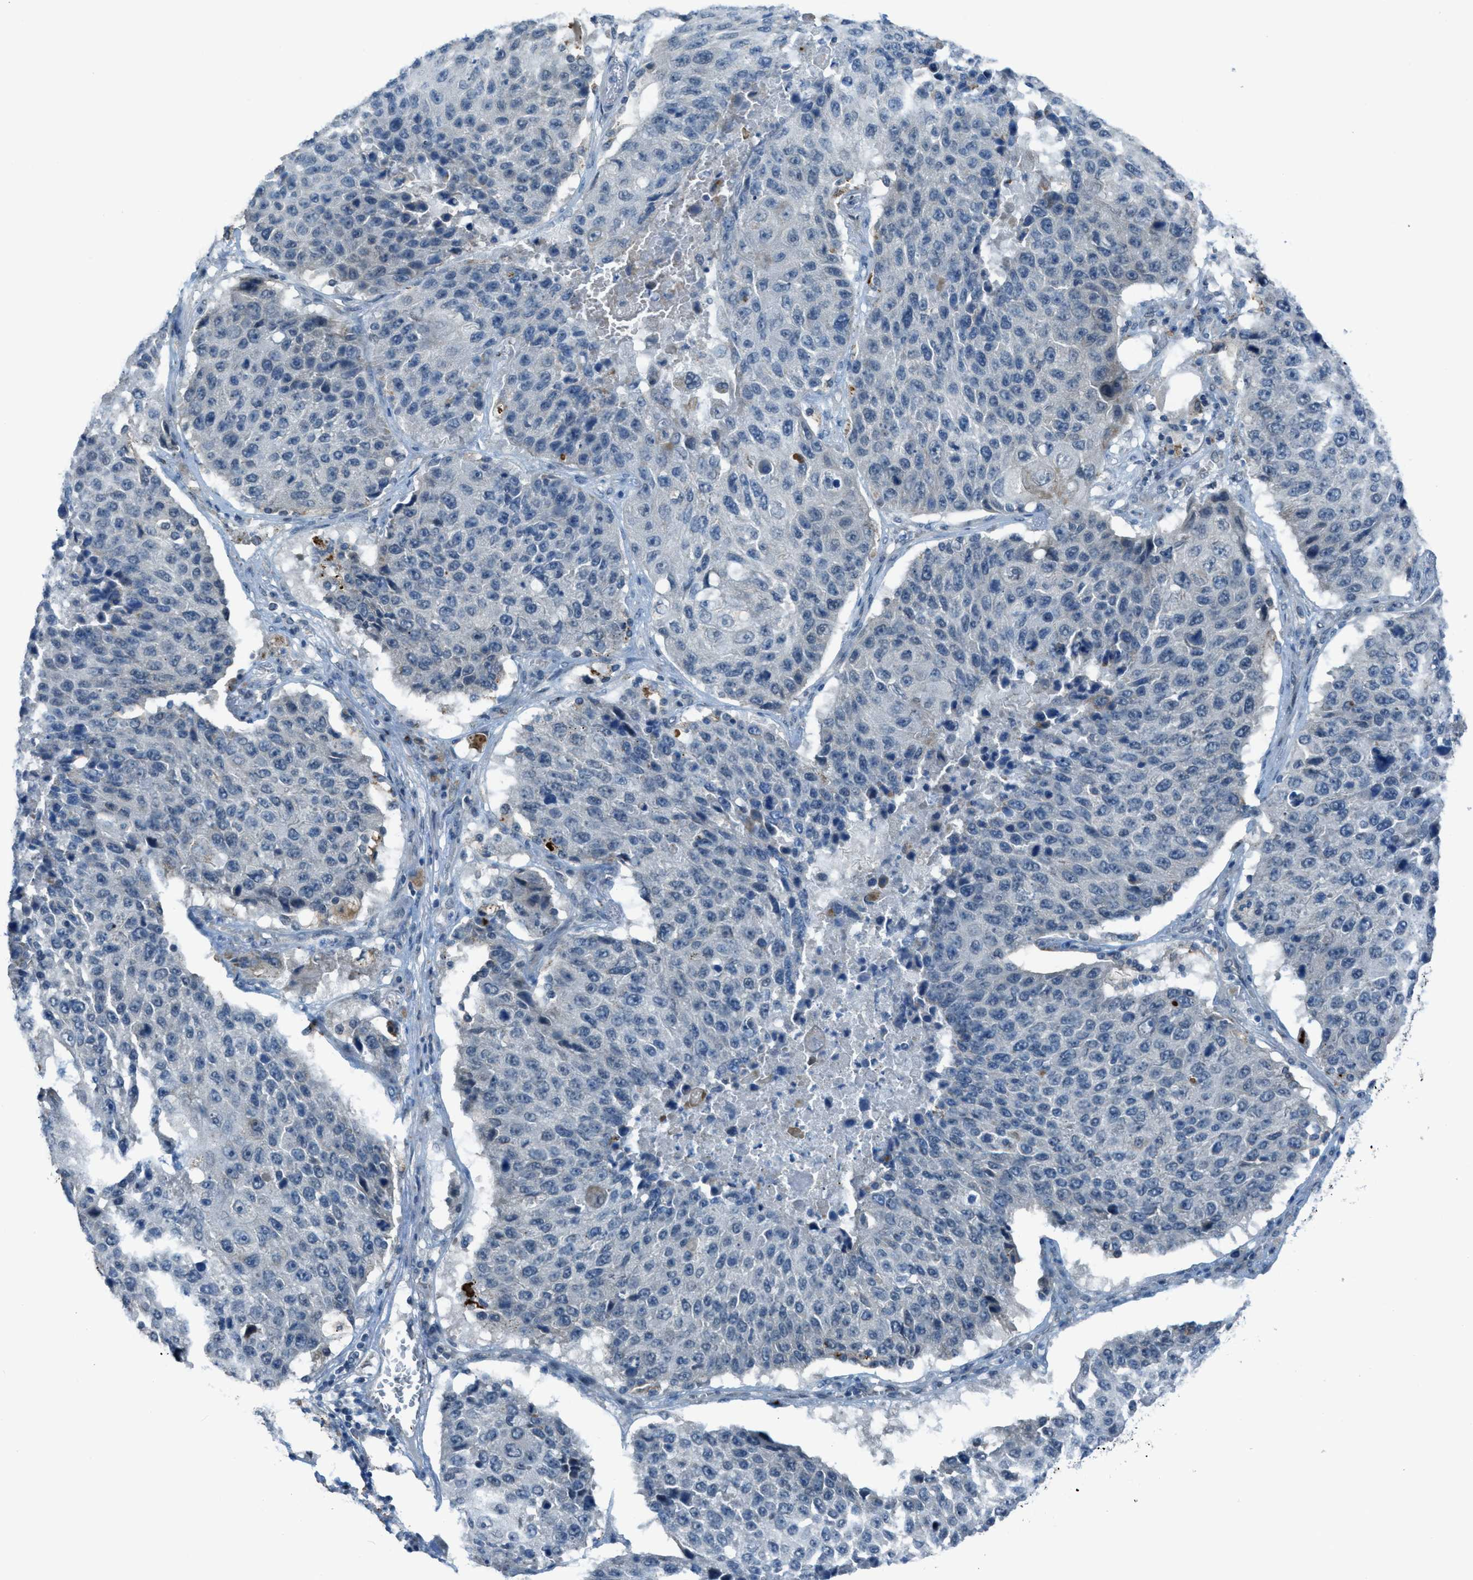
{"staining": {"intensity": "negative", "quantity": "none", "location": "none"}, "tissue": "lung cancer", "cell_type": "Tumor cells", "image_type": "cancer", "snomed": [{"axis": "morphology", "description": "Squamous cell carcinoma, NOS"}, {"axis": "topography", "description": "Lung"}], "caption": "The IHC histopathology image has no significant expression in tumor cells of lung cancer (squamous cell carcinoma) tissue.", "gene": "CDON", "patient": {"sex": "male", "age": 61}}